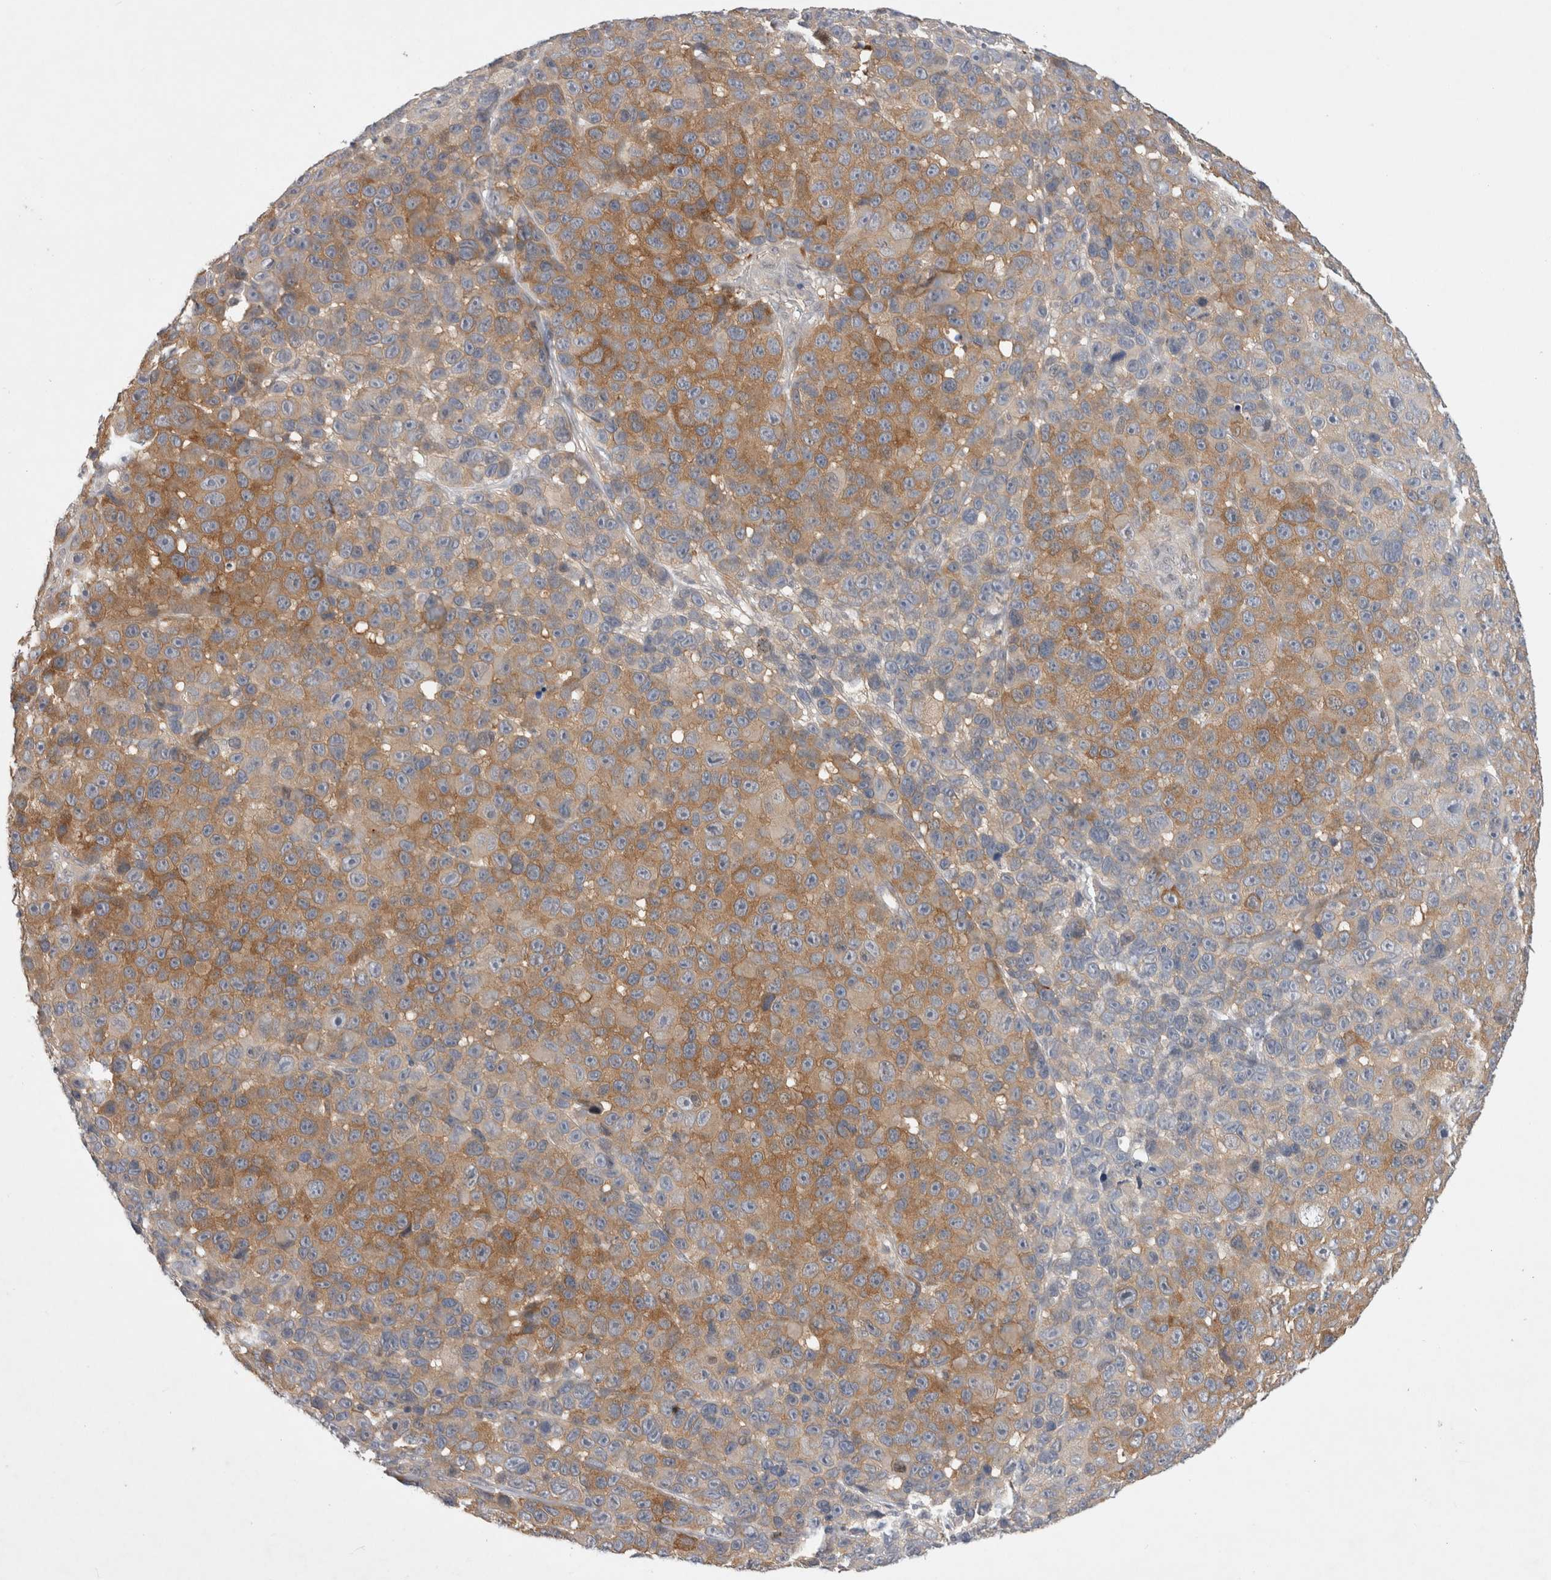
{"staining": {"intensity": "moderate", "quantity": ">75%", "location": "cytoplasmic/membranous"}, "tissue": "melanoma", "cell_type": "Tumor cells", "image_type": "cancer", "snomed": [{"axis": "morphology", "description": "Malignant melanoma, NOS"}, {"axis": "topography", "description": "Skin"}], "caption": "Protein analysis of melanoma tissue demonstrates moderate cytoplasmic/membranous positivity in approximately >75% of tumor cells.", "gene": "CERS3", "patient": {"sex": "male", "age": 53}}